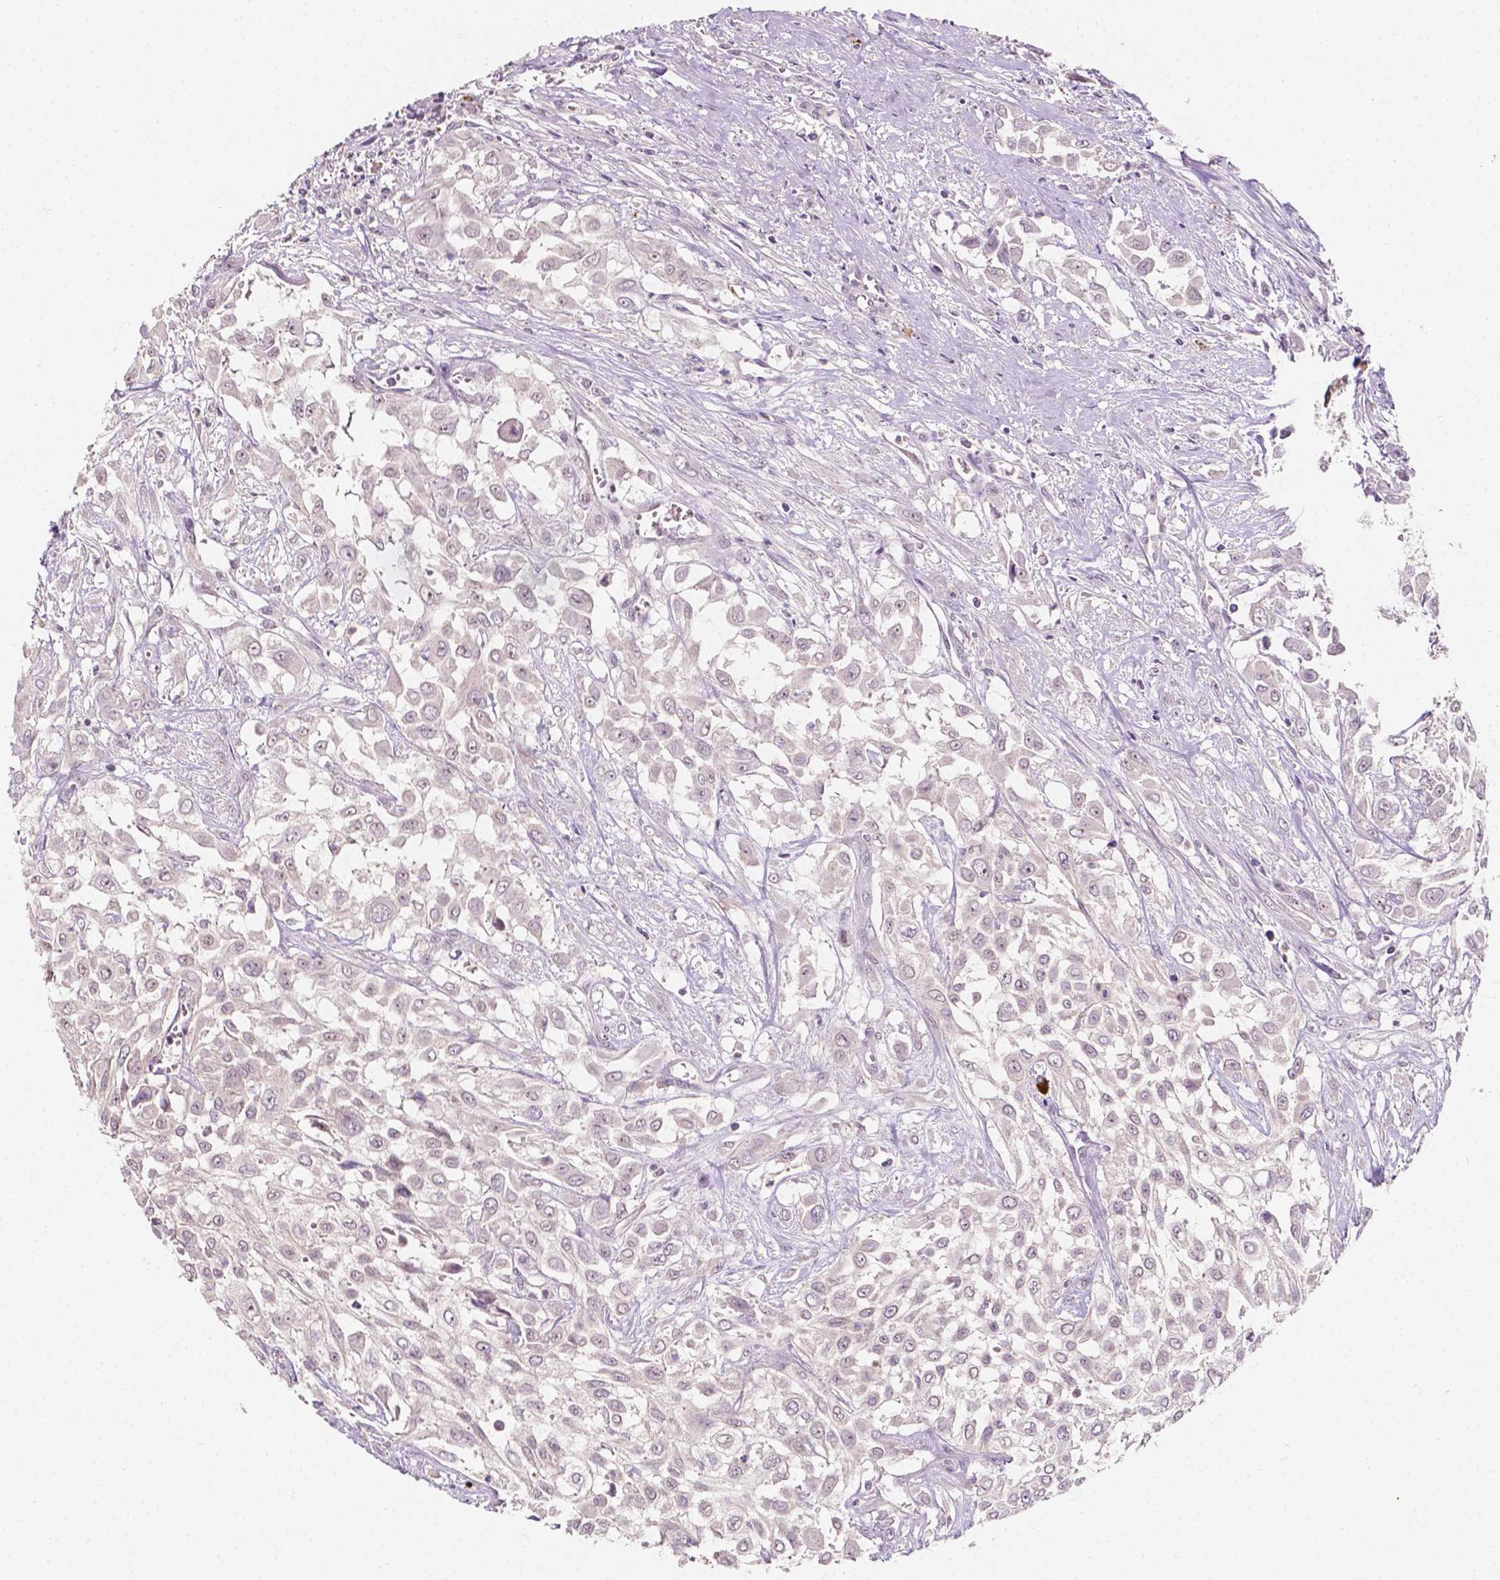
{"staining": {"intensity": "negative", "quantity": "none", "location": "none"}, "tissue": "urothelial cancer", "cell_type": "Tumor cells", "image_type": "cancer", "snomed": [{"axis": "morphology", "description": "Urothelial carcinoma, High grade"}, {"axis": "topography", "description": "Urinary bladder"}], "caption": "This is a photomicrograph of immunohistochemistry staining of high-grade urothelial carcinoma, which shows no positivity in tumor cells.", "gene": "SIRT2", "patient": {"sex": "male", "age": 57}}